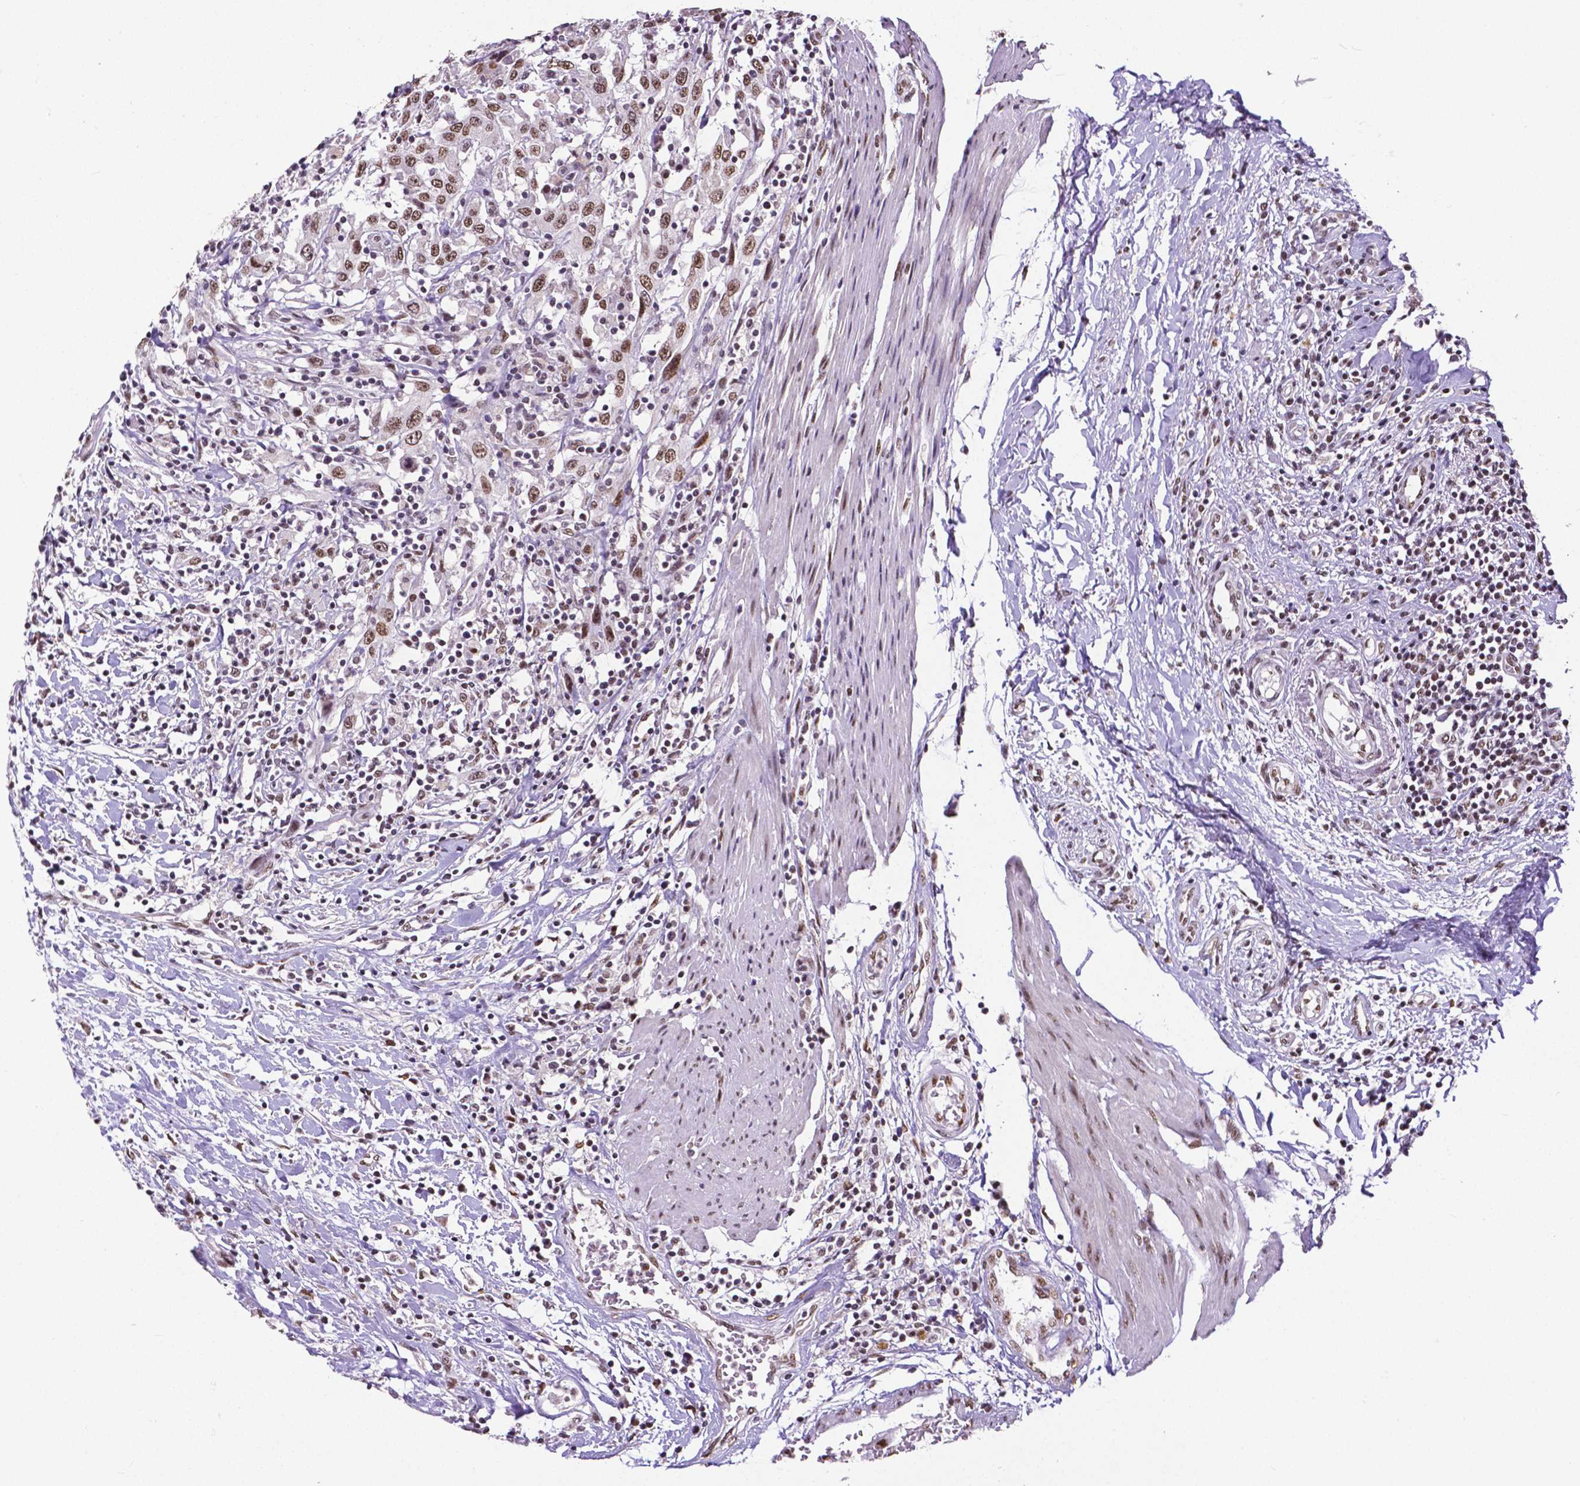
{"staining": {"intensity": "moderate", "quantity": ">75%", "location": "nuclear"}, "tissue": "urothelial cancer", "cell_type": "Tumor cells", "image_type": "cancer", "snomed": [{"axis": "morphology", "description": "Urothelial carcinoma, High grade"}, {"axis": "topography", "description": "Urinary bladder"}], "caption": "This micrograph exhibits immunohistochemistry (IHC) staining of urothelial carcinoma (high-grade), with medium moderate nuclear expression in approximately >75% of tumor cells.", "gene": "ATRX", "patient": {"sex": "male", "age": 61}}